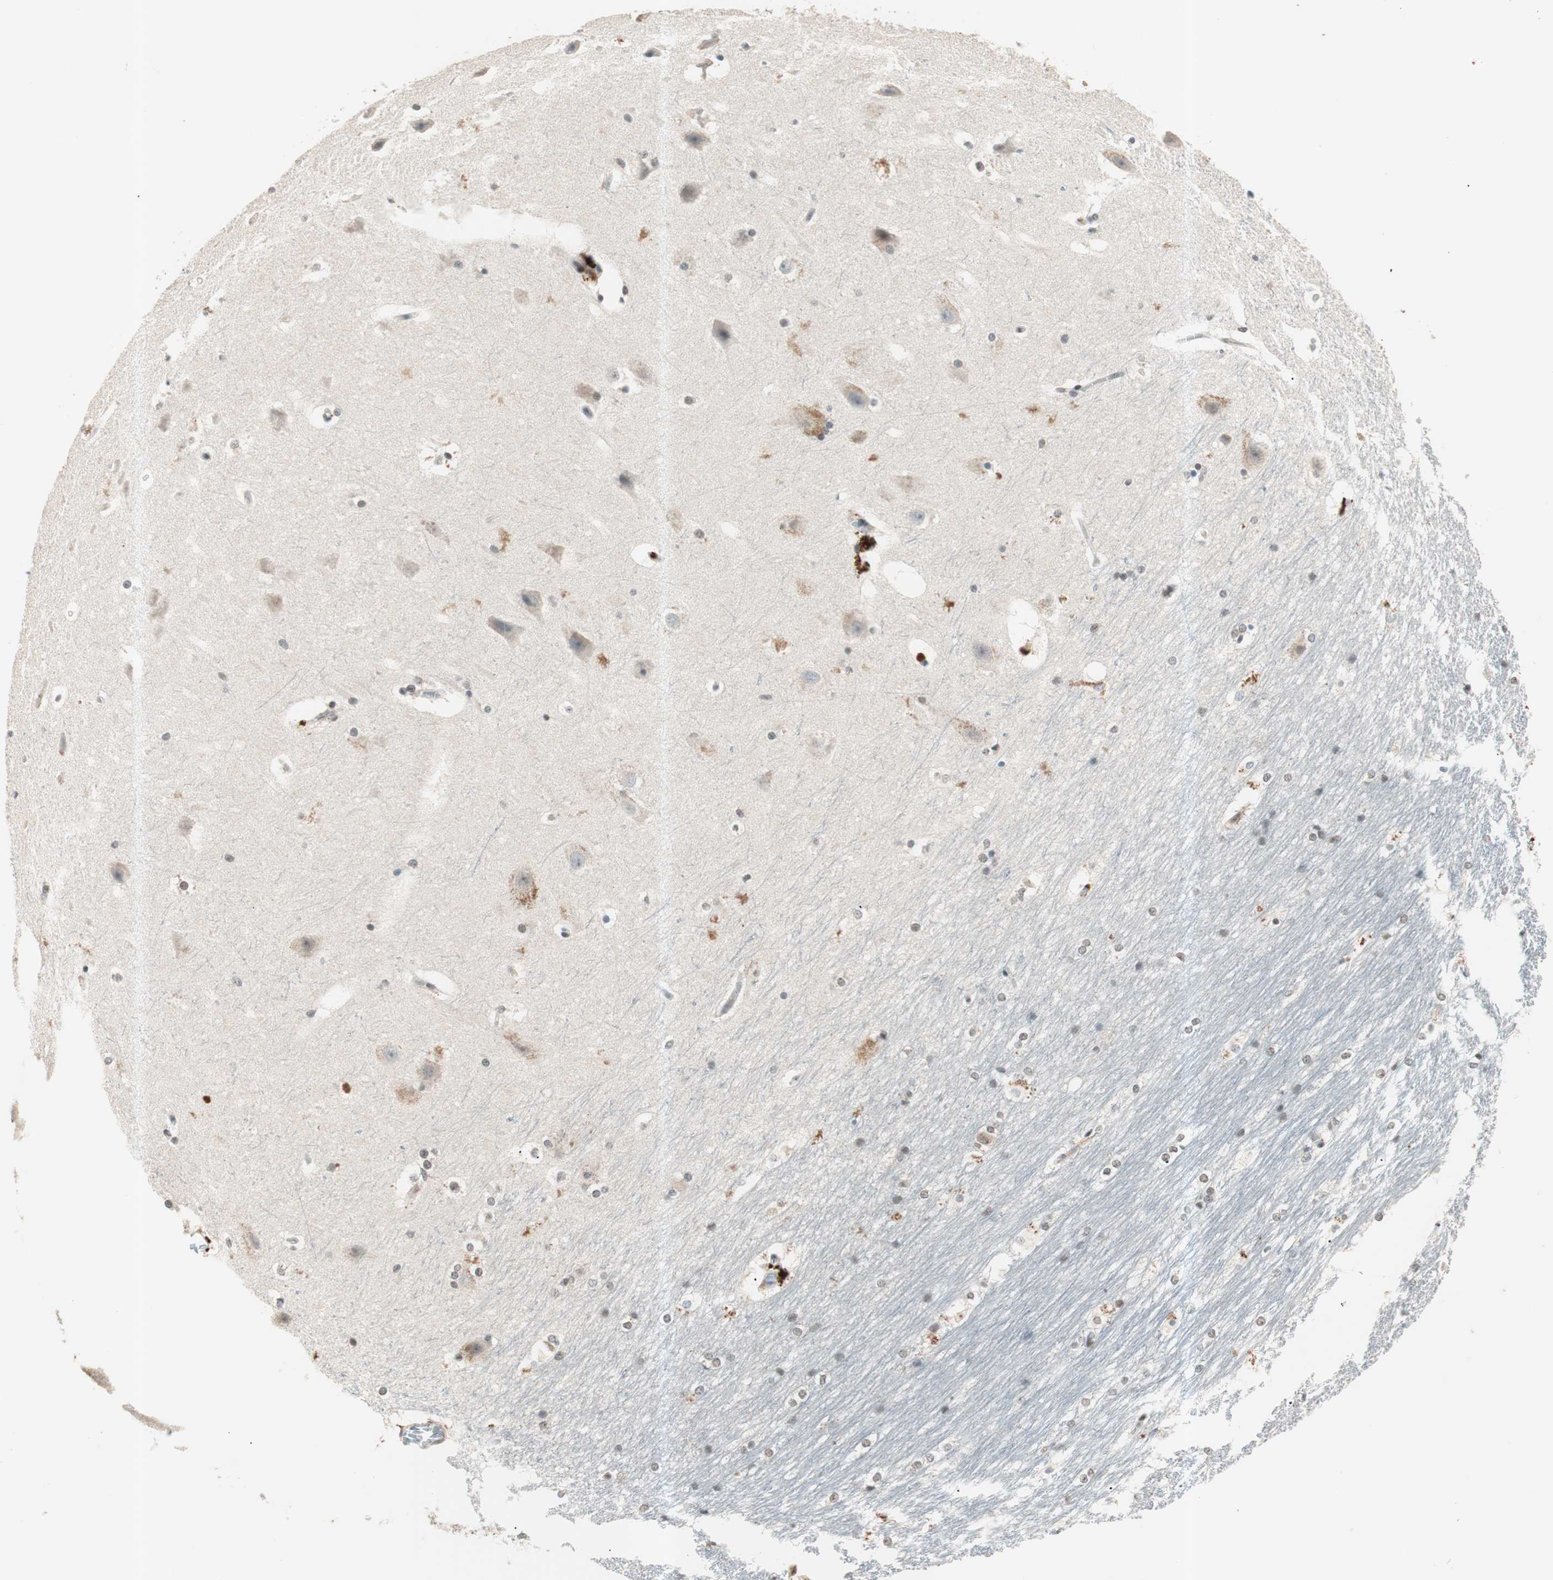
{"staining": {"intensity": "negative", "quantity": "none", "location": "none"}, "tissue": "hippocampus", "cell_type": "Glial cells", "image_type": "normal", "snomed": [{"axis": "morphology", "description": "Normal tissue, NOS"}, {"axis": "topography", "description": "Hippocampus"}], "caption": "Hippocampus stained for a protein using immunohistochemistry (IHC) displays no expression glial cells.", "gene": "NFRKB", "patient": {"sex": "female", "age": 19}}